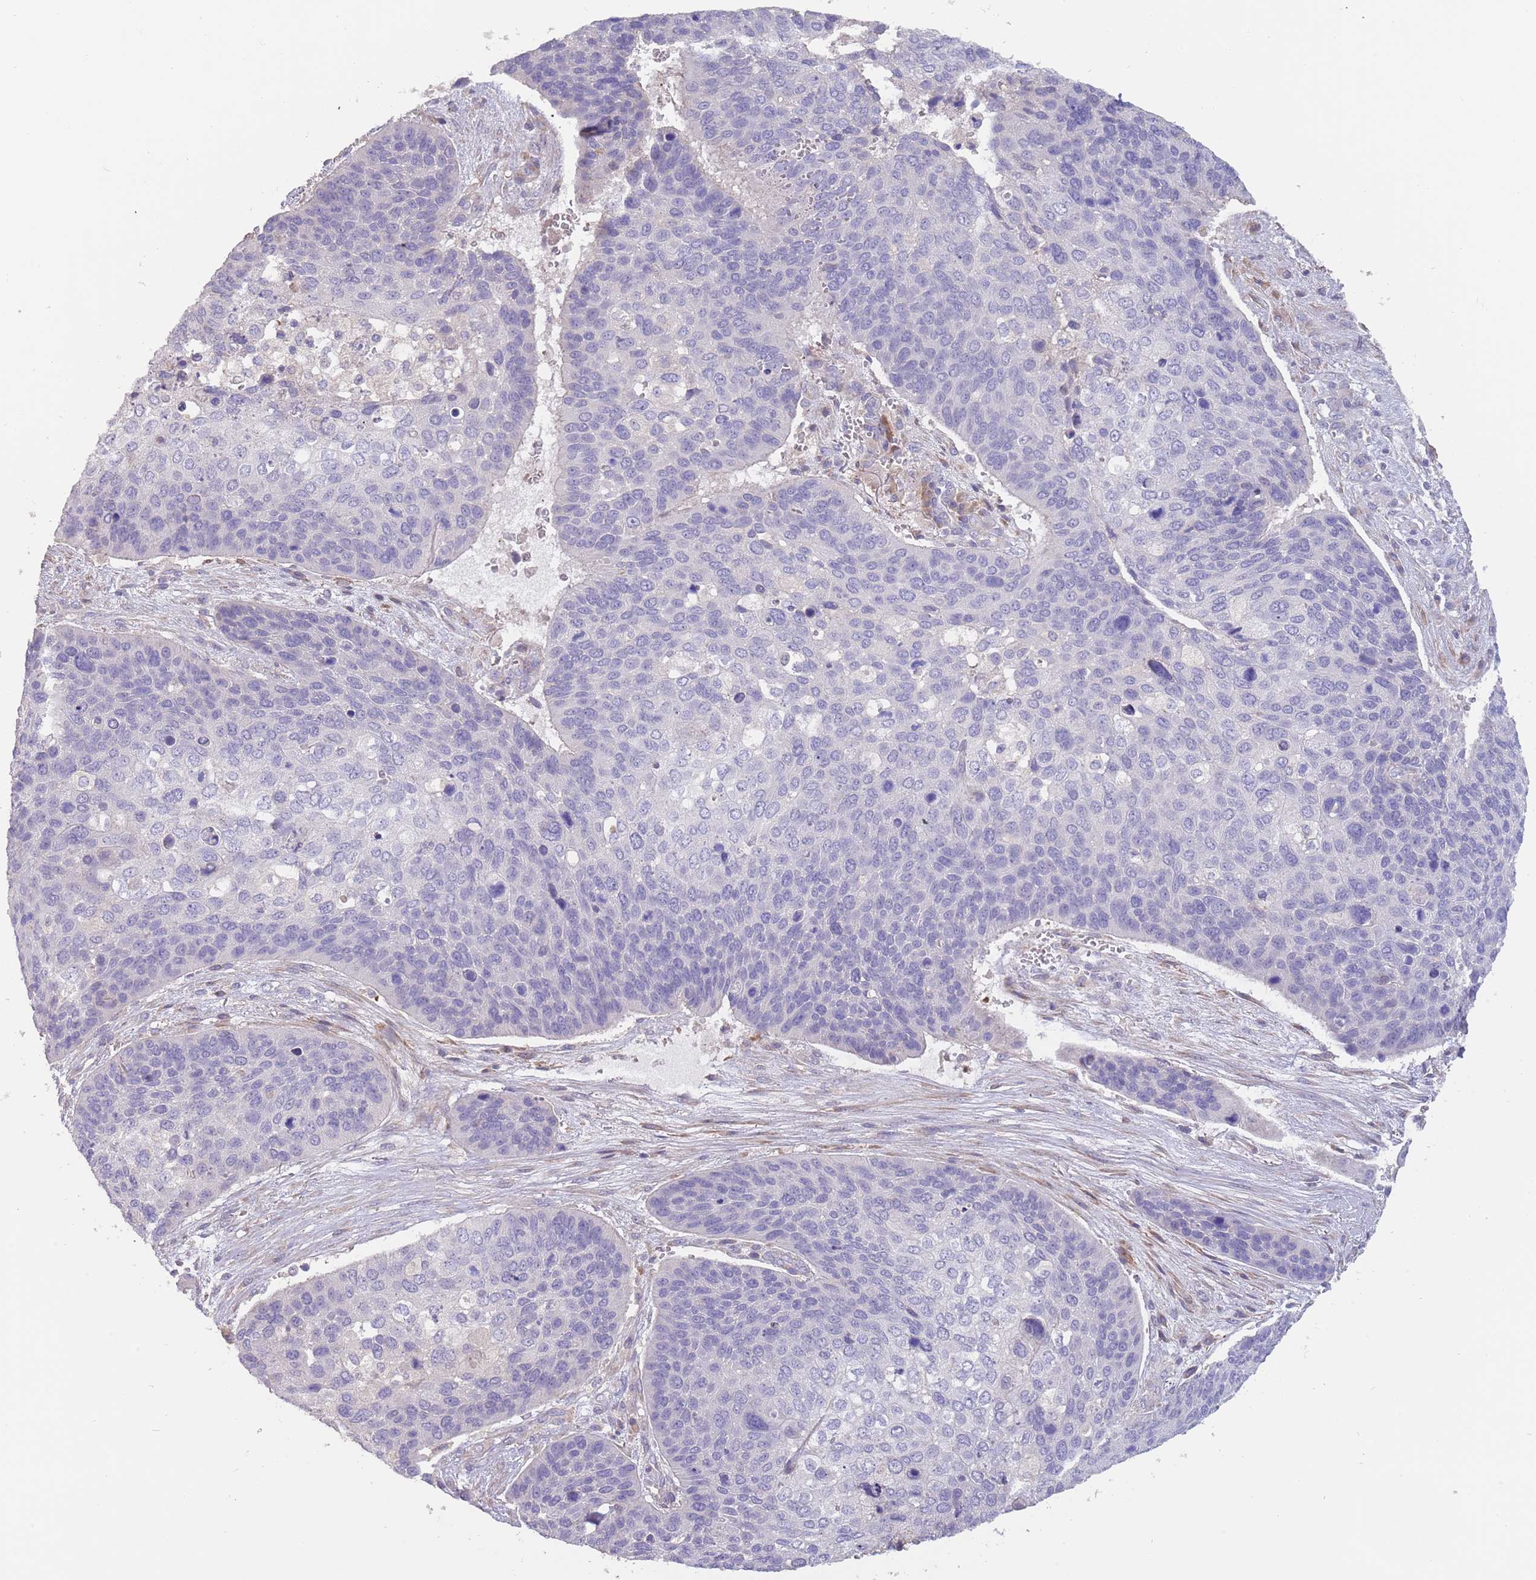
{"staining": {"intensity": "negative", "quantity": "none", "location": "none"}, "tissue": "skin cancer", "cell_type": "Tumor cells", "image_type": "cancer", "snomed": [{"axis": "morphology", "description": "Basal cell carcinoma"}, {"axis": "topography", "description": "Skin"}], "caption": "This is an IHC image of human skin basal cell carcinoma. There is no staining in tumor cells.", "gene": "SUSD1", "patient": {"sex": "female", "age": 74}}